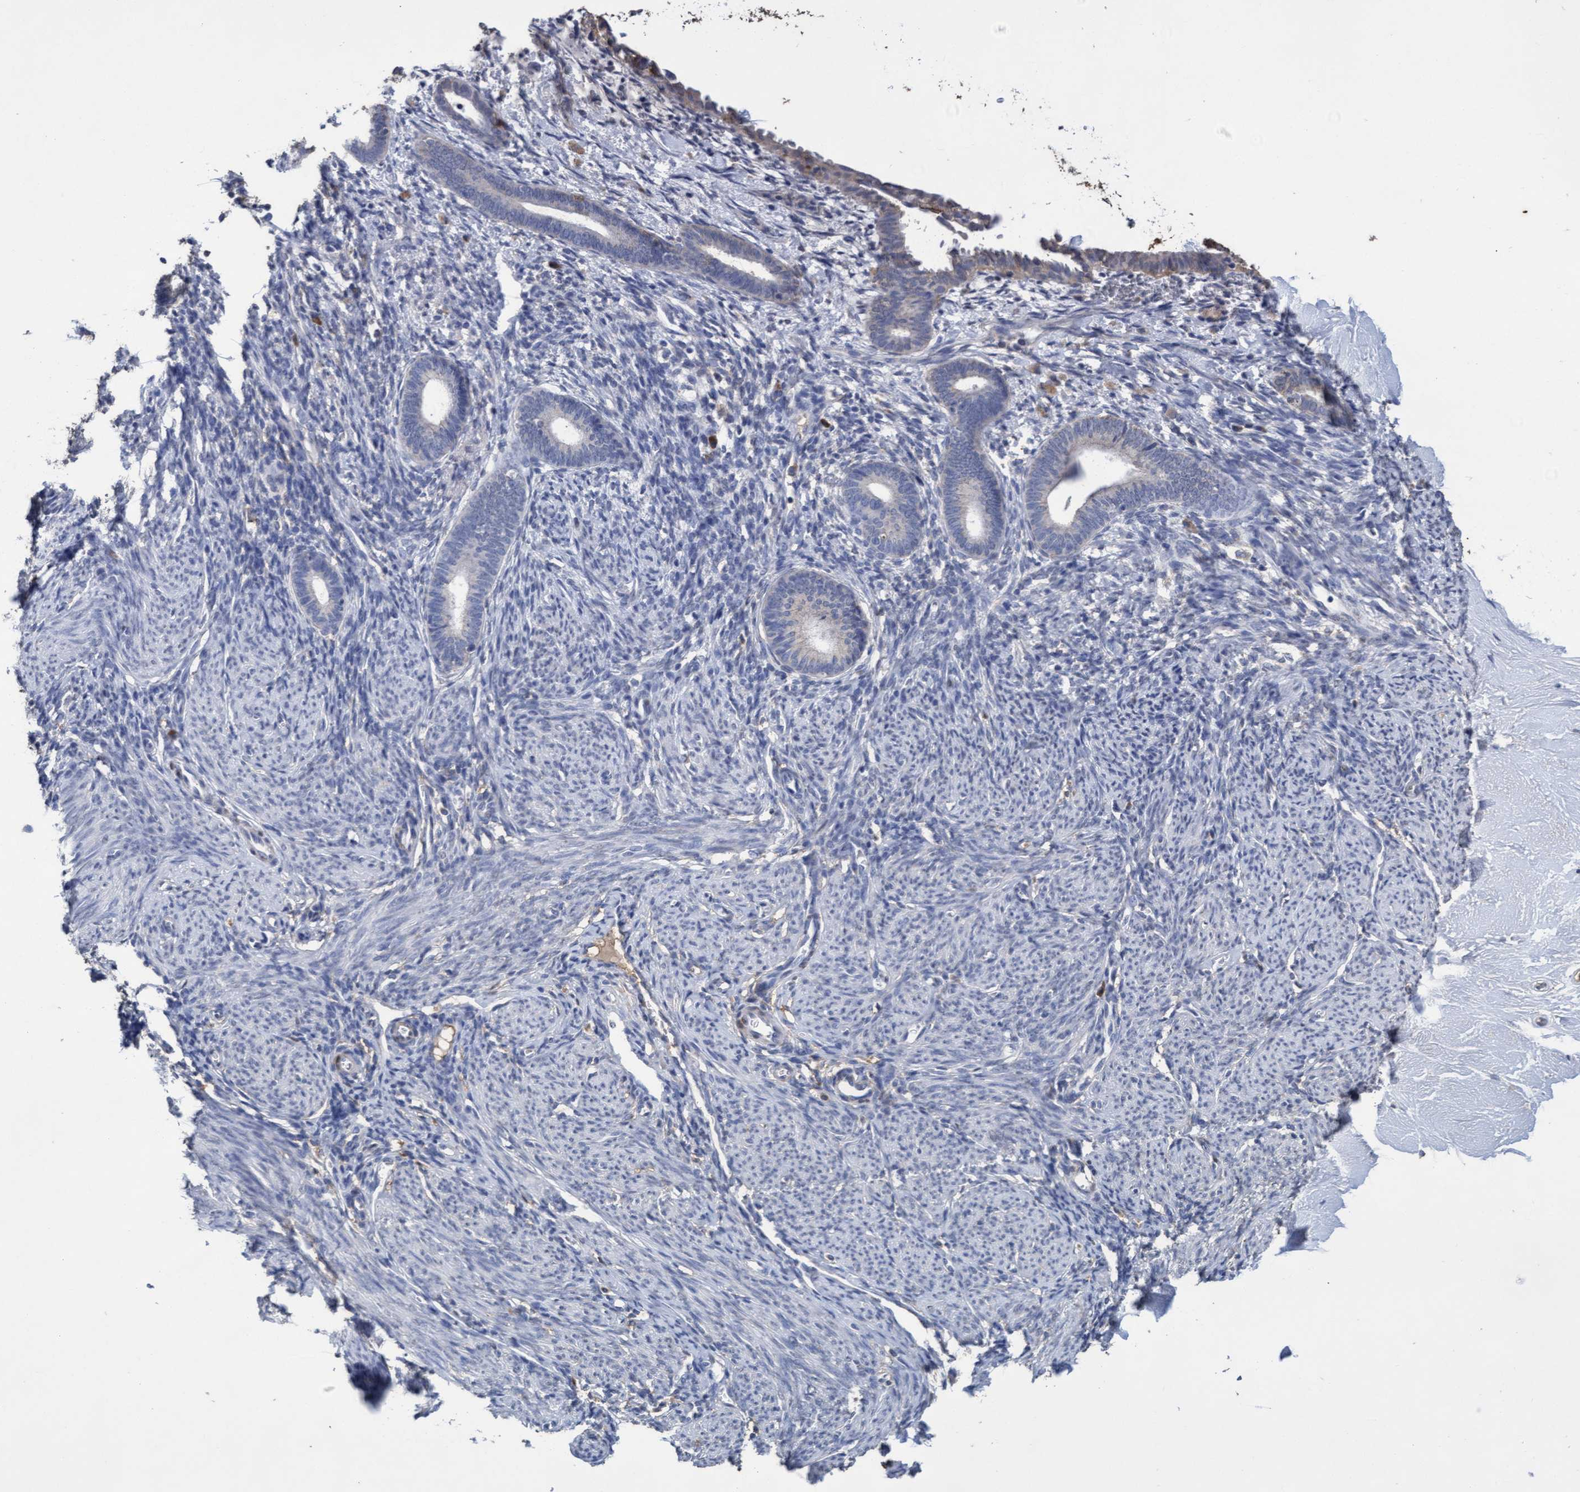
{"staining": {"intensity": "moderate", "quantity": "<25%", "location": "cytoplasmic/membranous"}, "tissue": "endometrium", "cell_type": "Cells in endometrial stroma", "image_type": "normal", "snomed": [{"axis": "morphology", "description": "Normal tissue, NOS"}, {"axis": "morphology", "description": "Adenocarcinoma, NOS"}, {"axis": "topography", "description": "Endometrium"}], "caption": "Approximately <25% of cells in endometrial stroma in unremarkable human endometrium display moderate cytoplasmic/membranous protein staining as visualized by brown immunohistochemical staining.", "gene": "GPR39", "patient": {"sex": "female", "age": 57}}